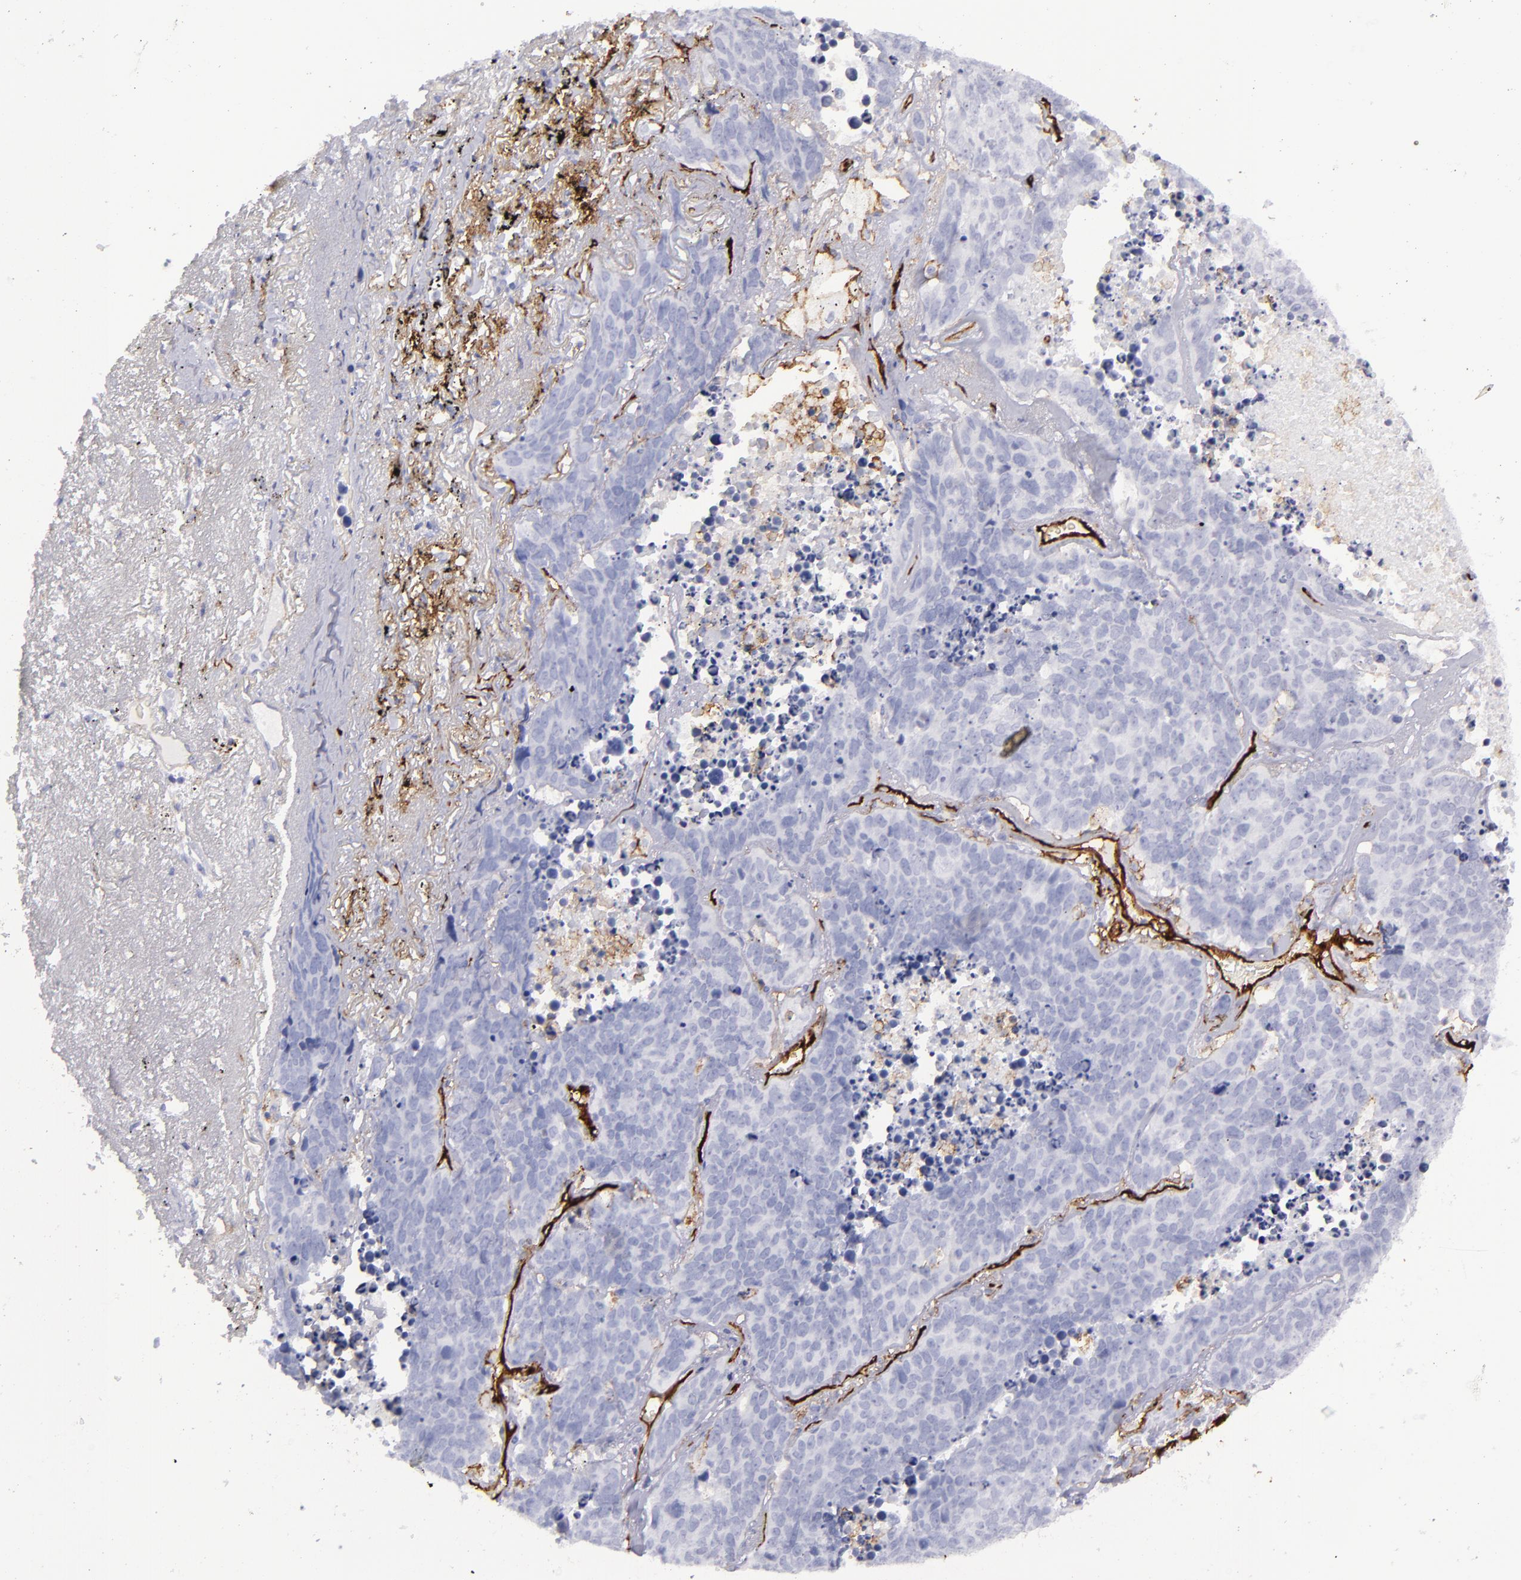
{"staining": {"intensity": "negative", "quantity": "none", "location": "none"}, "tissue": "lung cancer", "cell_type": "Tumor cells", "image_type": "cancer", "snomed": [{"axis": "morphology", "description": "Carcinoid, malignant, NOS"}, {"axis": "topography", "description": "Lung"}], "caption": "Tumor cells are negative for protein expression in human lung cancer (malignant carcinoid).", "gene": "ACE", "patient": {"sex": "male", "age": 60}}